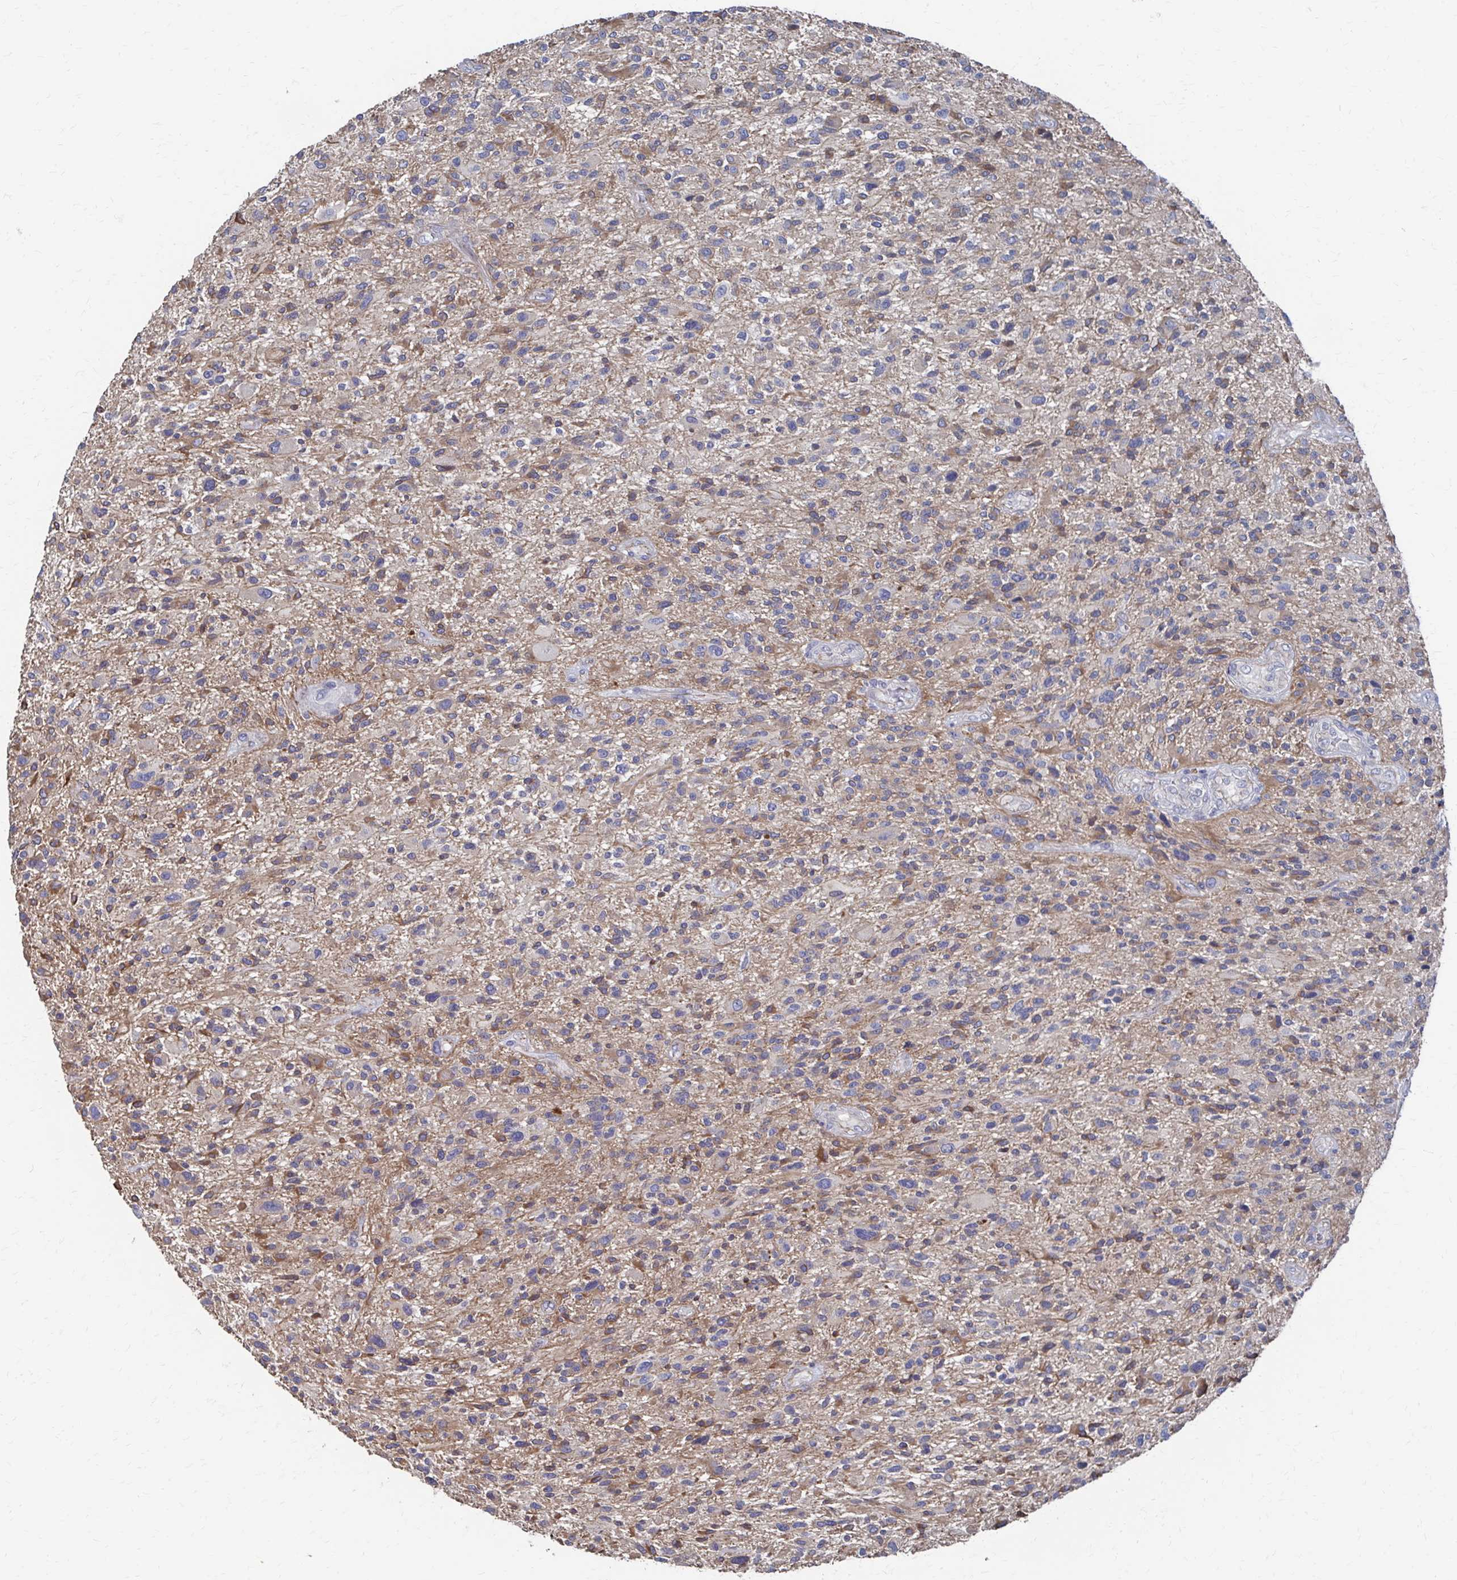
{"staining": {"intensity": "weak", "quantity": "<25%", "location": "cytoplasmic/membranous"}, "tissue": "glioma", "cell_type": "Tumor cells", "image_type": "cancer", "snomed": [{"axis": "morphology", "description": "Glioma, malignant, High grade"}, {"axis": "topography", "description": "Brain"}], "caption": "Malignant high-grade glioma was stained to show a protein in brown. There is no significant expression in tumor cells.", "gene": "PLEKHG7", "patient": {"sex": "male", "age": 47}}